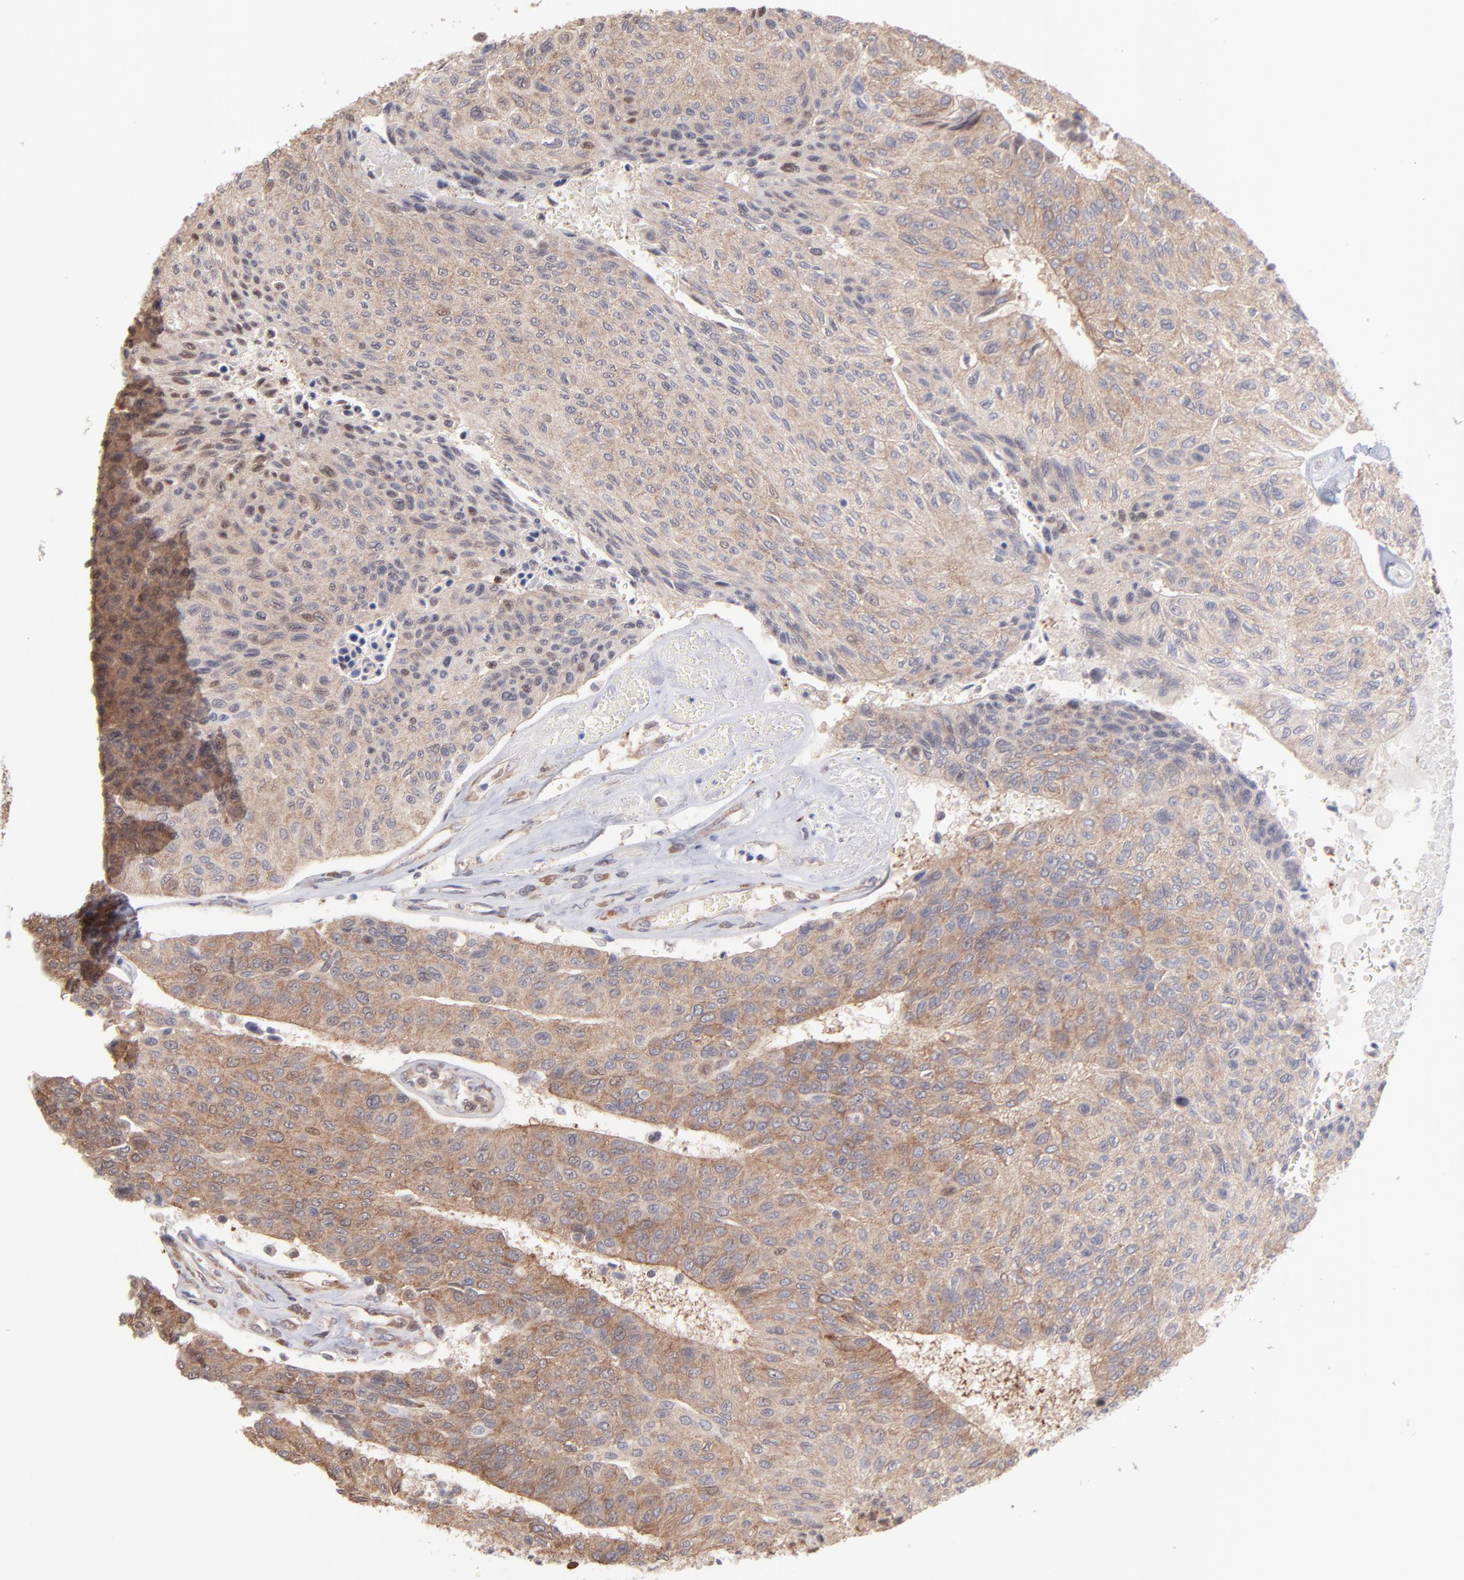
{"staining": {"intensity": "moderate", "quantity": ">75%", "location": "cytoplasmic/membranous"}, "tissue": "urothelial cancer", "cell_type": "Tumor cells", "image_type": "cancer", "snomed": [{"axis": "morphology", "description": "Urothelial carcinoma, High grade"}, {"axis": "topography", "description": "Urinary bladder"}], "caption": "Immunohistochemistry of high-grade urothelial carcinoma exhibits medium levels of moderate cytoplasmic/membranous expression in approximately >75% of tumor cells.", "gene": "MAPRE1", "patient": {"sex": "male", "age": 66}}